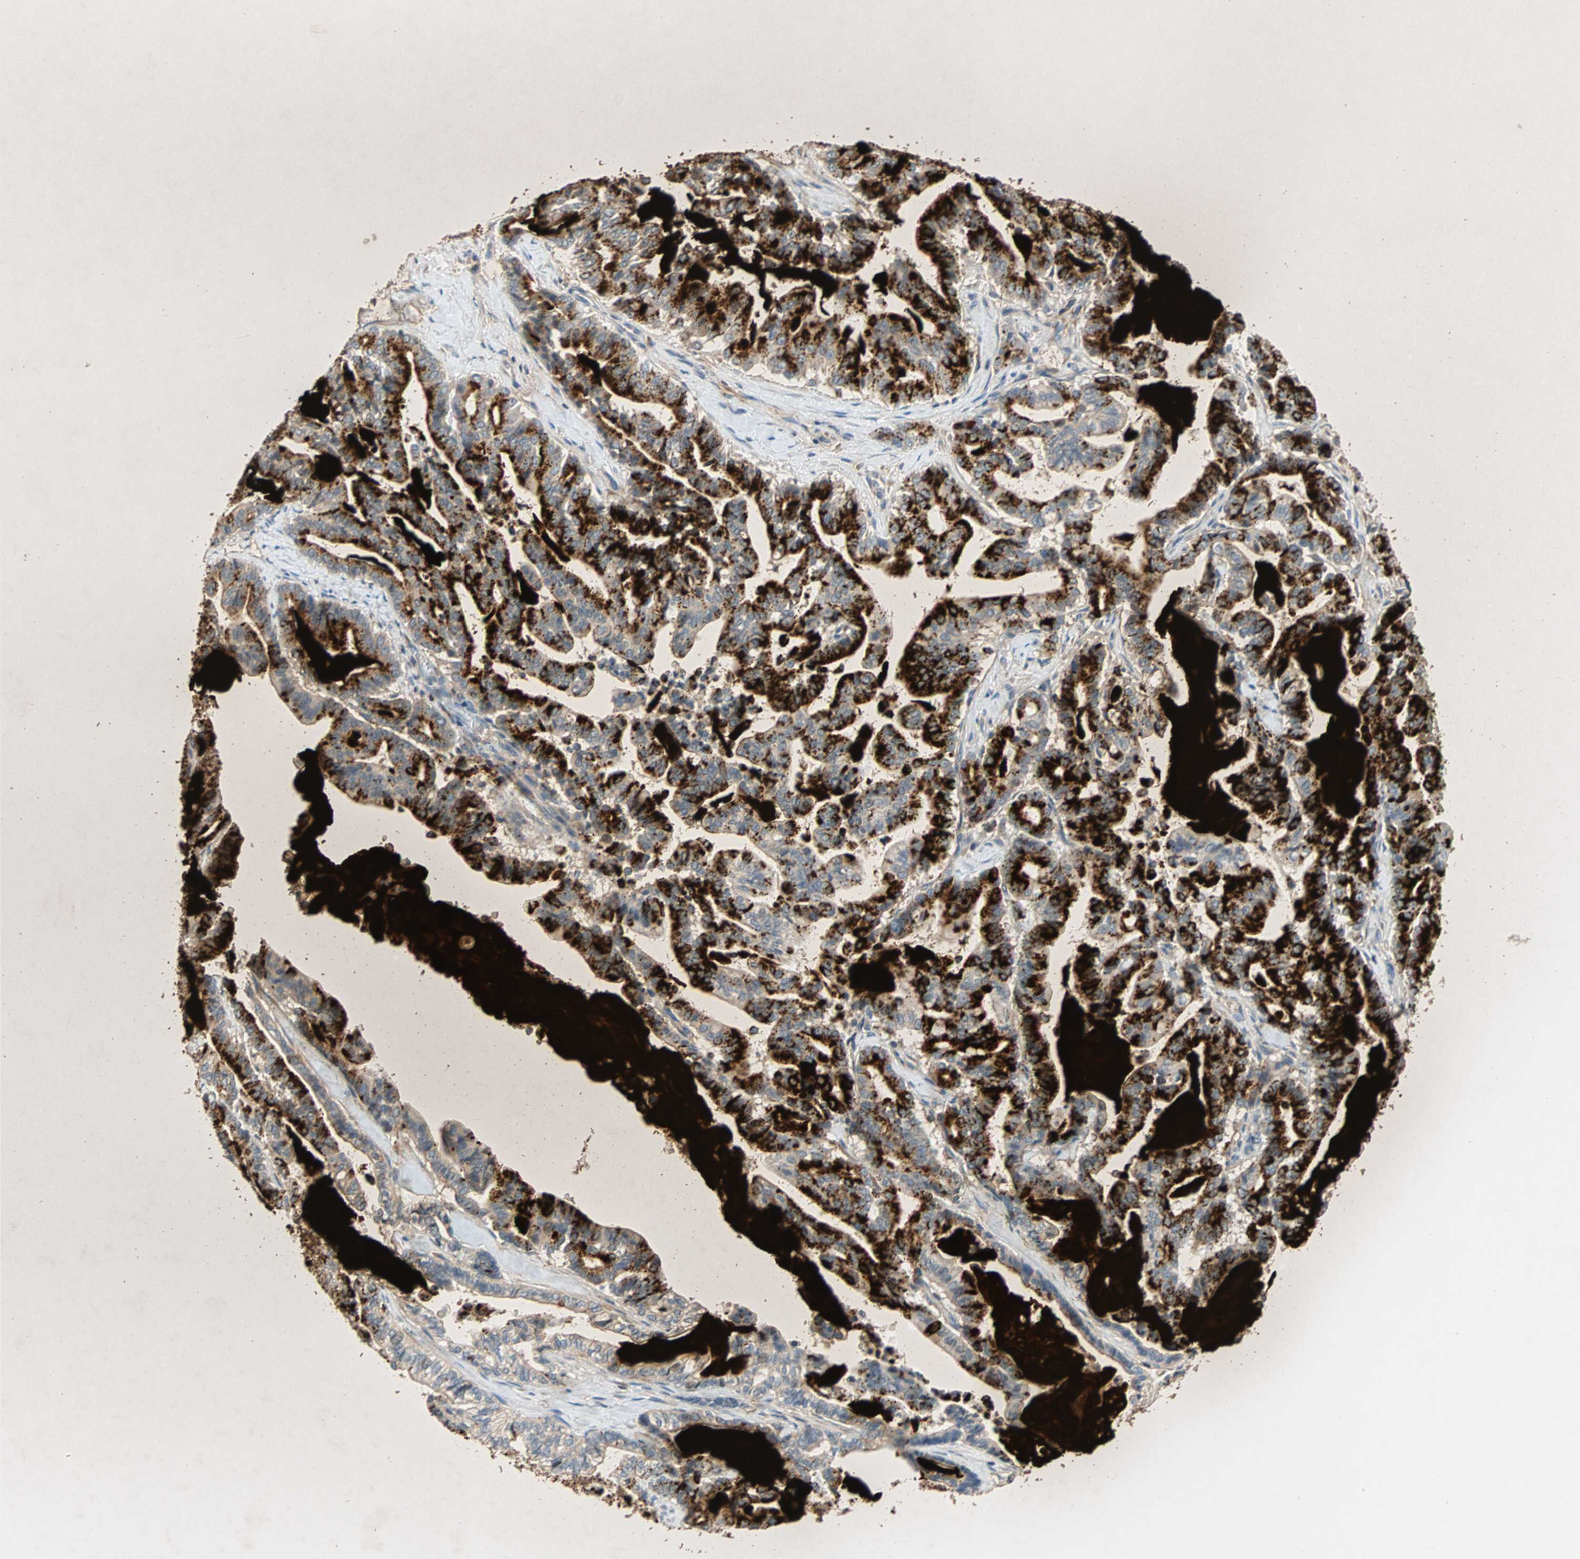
{"staining": {"intensity": "strong", "quantity": ">75%", "location": "cytoplasmic/membranous"}, "tissue": "pancreatic cancer", "cell_type": "Tumor cells", "image_type": "cancer", "snomed": [{"axis": "morphology", "description": "Adenocarcinoma, NOS"}, {"axis": "topography", "description": "Pancreas"}], "caption": "Brown immunohistochemical staining in pancreatic adenocarcinoma reveals strong cytoplasmic/membranous positivity in about >75% of tumor cells.", "gene": "MAP4K1", "patient": {"sex": "male", "age": 63}}